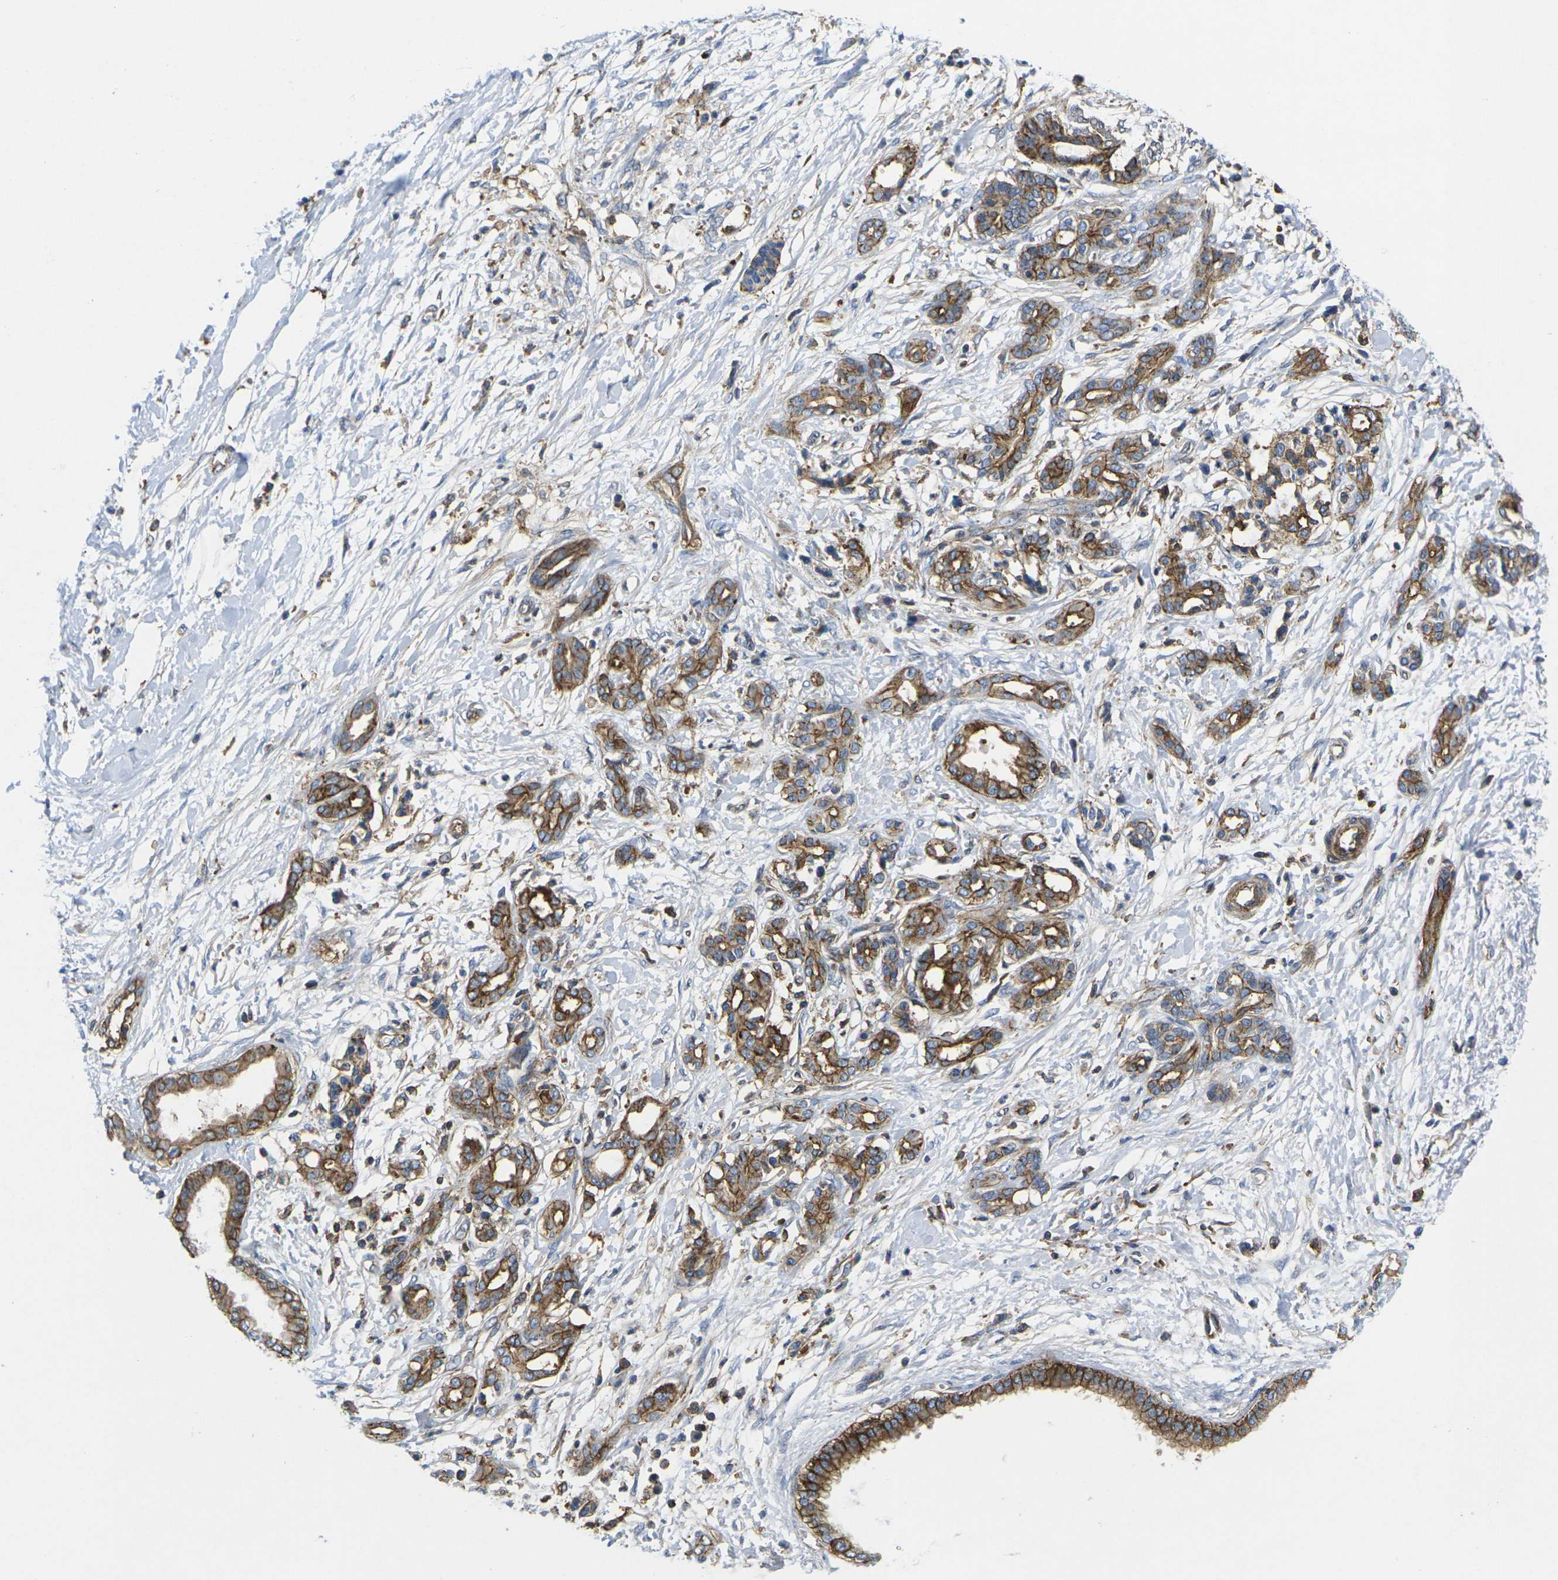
{"staining": {"intensity": "strong", "quantity": ">75%", "location": "cytoplasmic/membranous"}, "tissue": "pancreatic cancer", "cell_type": "Tumor cells", "image_type": "cancer", "snomed": [{"axis": "morphology", "description": "Adenocarcinoma, NOS"}, {"axis": "topography", "description": "Pancreas"}], "caption": "Human adenocarcinoma (pancreatic) stained with a protein marker demonstrates strong staining in tumor cells.", "gene": "IQGAP1", "patient": {"sex": "male", "age": 56}}